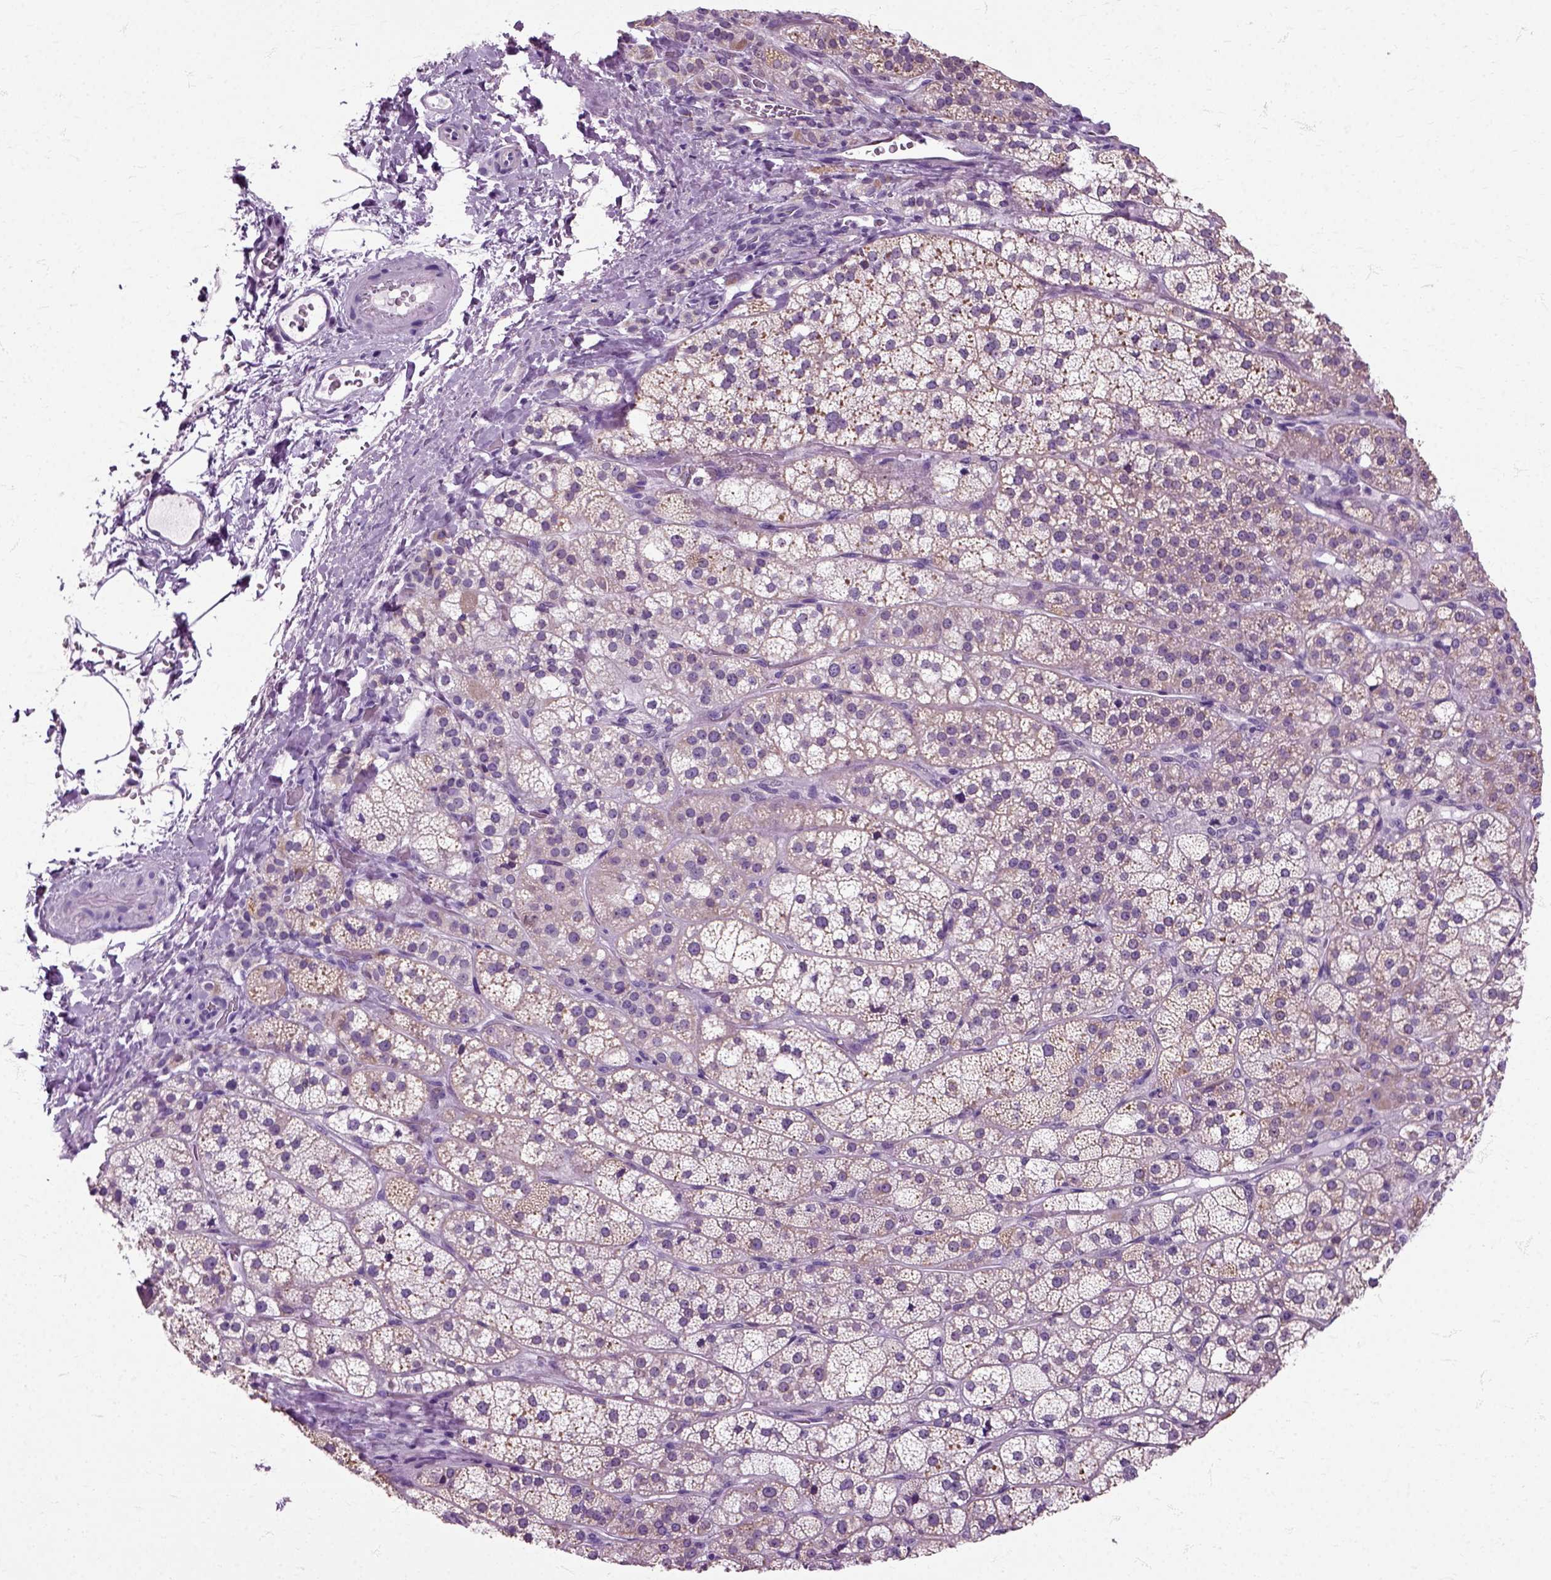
{"staining": {"intensity": "weak", "quantity": "25%-75%", "location": "cytoplasmic/membranous"}, "tissue": "adrenal gland", "cell_type": "Glandular cells", "image_type": "normal", "snomed": [{"axis": "morphology", "description": "Normal tissue, NOS"}, {"axis": "topography", "description": "Adrenal gland"}], "caption": "IHC staining of benign adrenal gland, which exhibits low levels of weak cytoplasmic/membranous expression in about 25%-75% of glandular cells indicating weak cytoplasmic/membranous protein positivity. The staining was performed using DAB (3,3'-diaminobenzidine) (brown) for protein detection and nuclei were counterstained in hematoxylin (blue).", "gene": "HSPA2", "patient": {"sex": "female", "age": 60}}